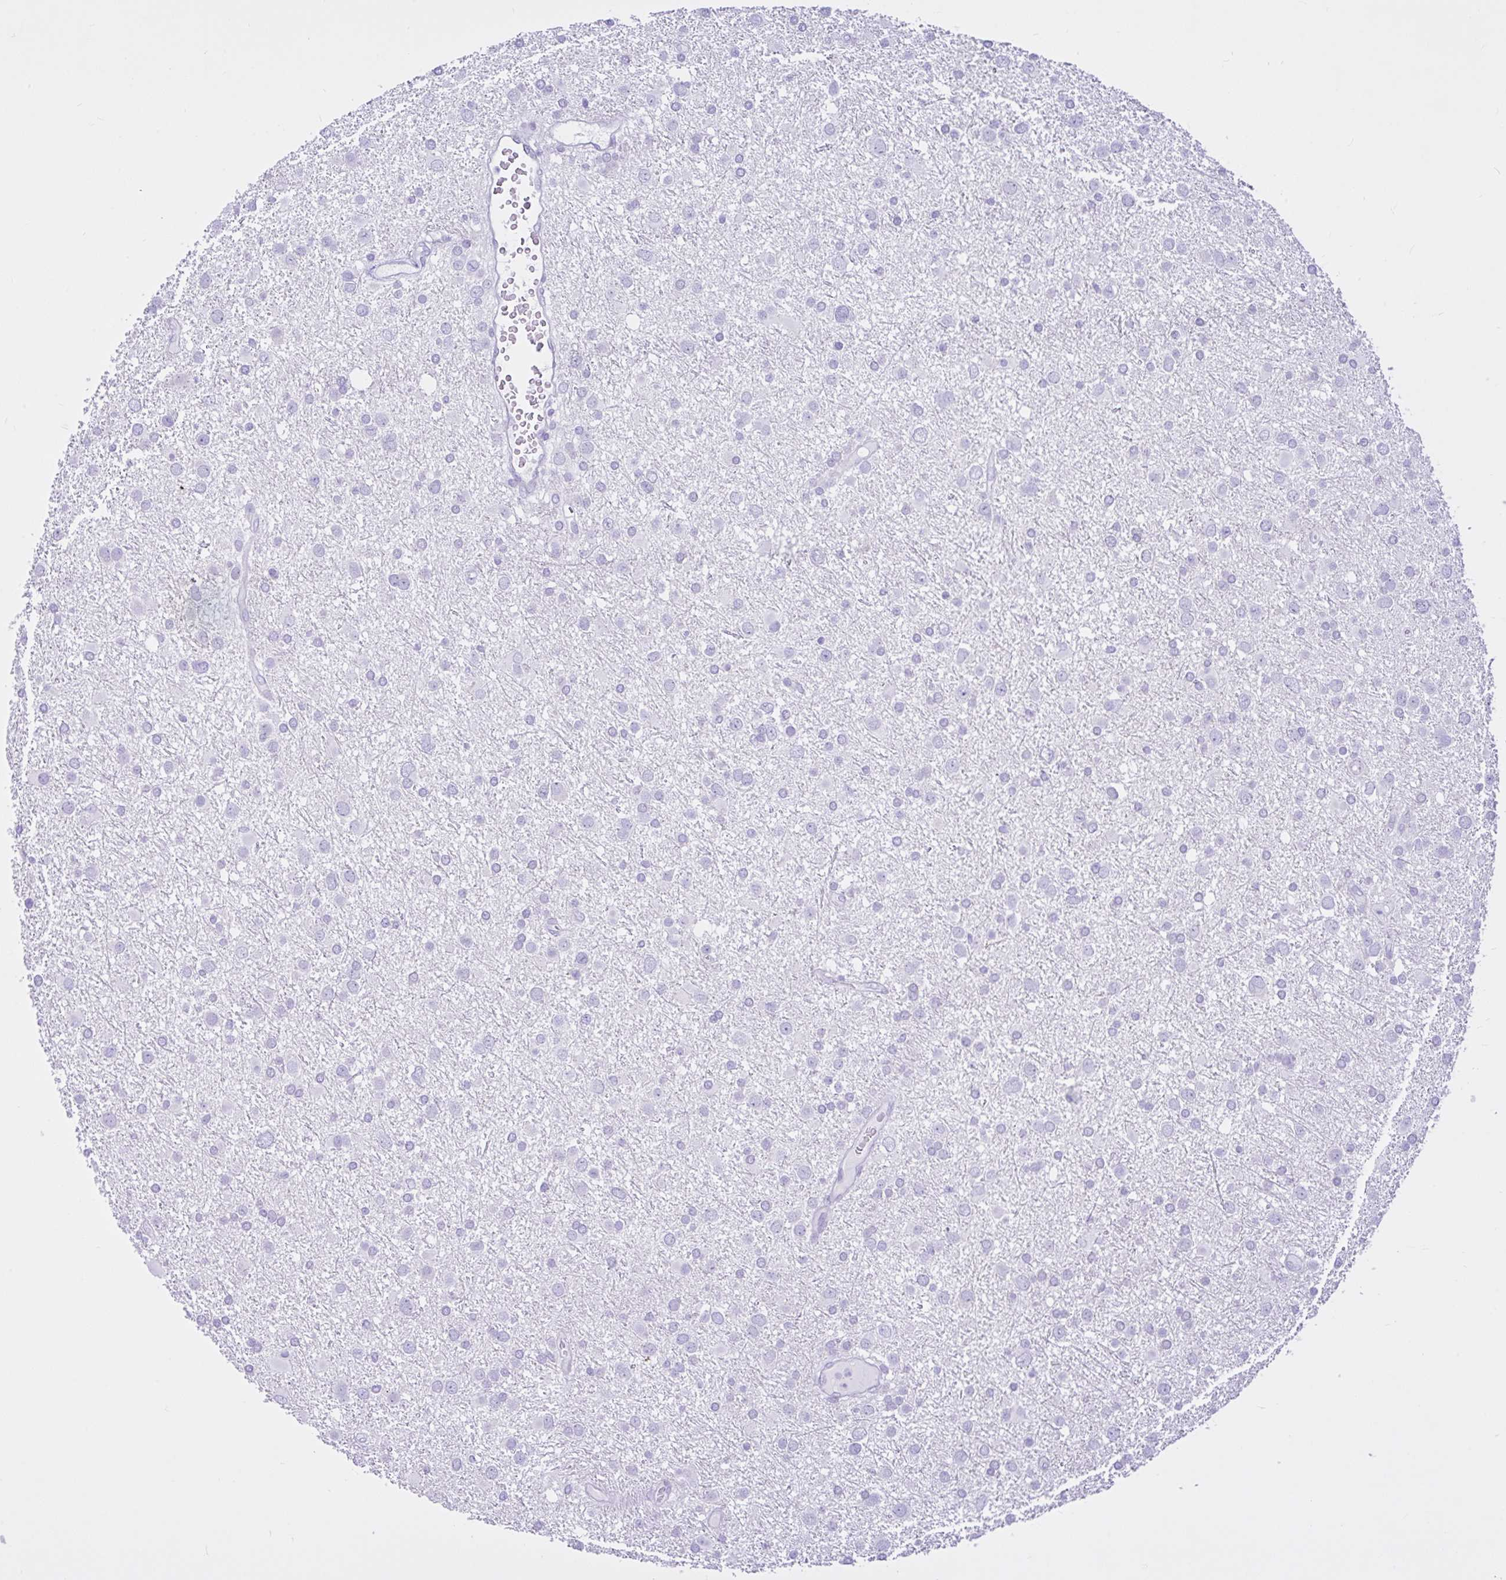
{"staining": {"intensity": "negative", "quantity": "none", "location": "none"}, "tissue": "glioma", "cell_type": "Tumor cells", "image_type": "cancer", "snomed": [{"axis": "morphology", "description": "Glioma, malignant, Low grade"}, {"axis": "topography", "description": "Brain"}], "caption": "Immunohistochemistry (IHC) of human glioma demonstrates no expression in tumor cells.", "gene": "CYP19A1", "patient": {"sex": "female", "age": 32}}